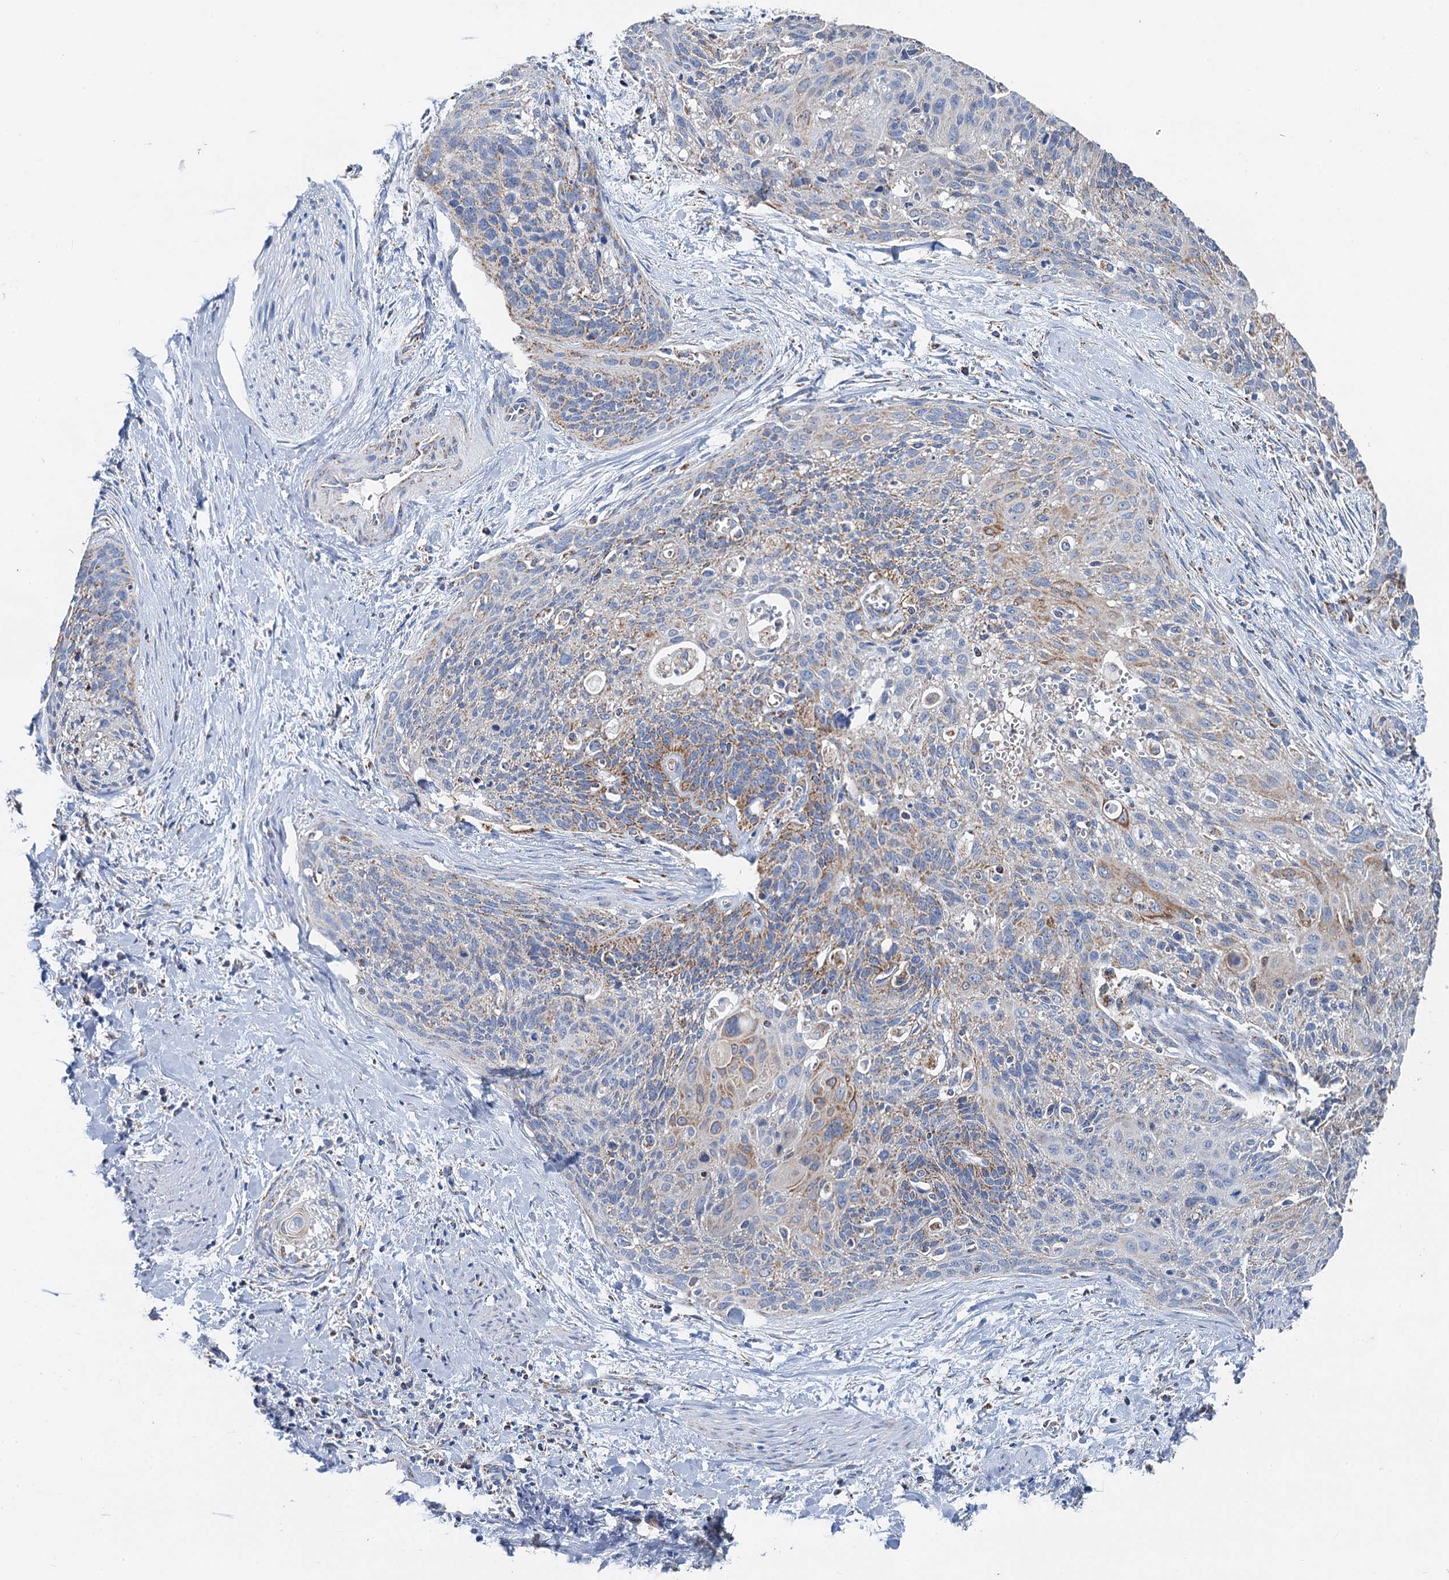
{"staining": {"intensity": "moderate", "quantity": "<25%", "location": "cytoplasmic/membranous"}, "tissue": "cervical cancer", "cell_type": "Tumor cells", "image_type": "cancer", "snomed": [{"axis": "morphology", "description": "Squamous cell carcinoma, NOS"}, {"axis": "topography", "description": "Cervix"}], "caption": "Immunohistochemistry (DAB (3,3'-diaminobenzidine)) staining of cervical squamous cell carcinoma demonstrates moderate cytoplasmic/membranous protein expression in about <25% of tumor cells.", "gene": "IVD", "patient": {"sex": "female", "age": 55}}